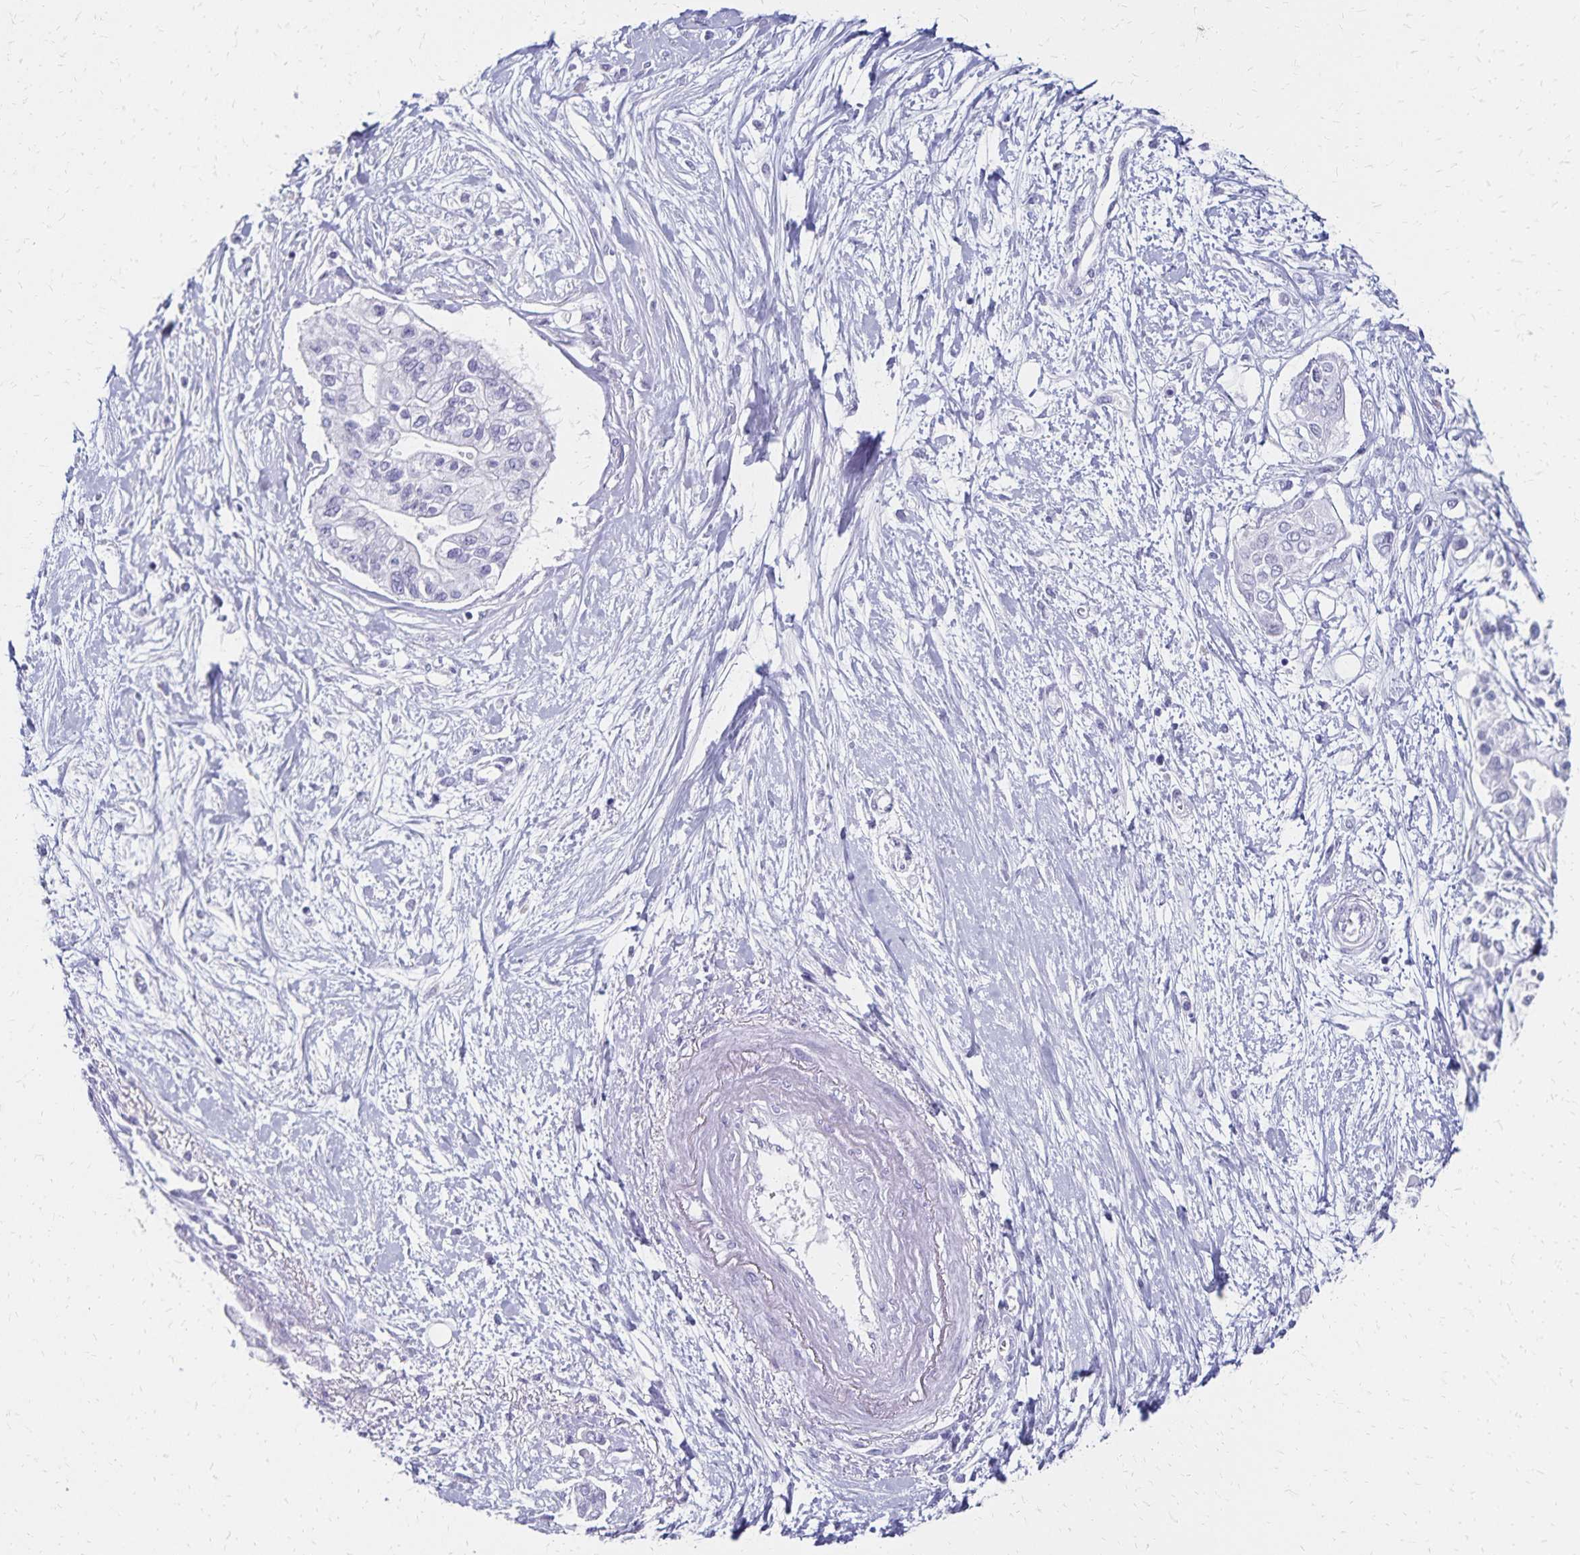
{"staining": {"intensity": "negative", "quantity": "none", "location": "none"}, "tissue": "pancreatic cancer", "cell_type": "Tumor cells", "image_type": "cancer", "snomed": [{"axis": "morphology", "description": "Adenocarcinoma, NOS"}, {"axis": "topography", "description": "Pancreas"}], "caption": "There is no significant staining in tumor cells of pancreatic cancer. (Brightfield microscopy of DAB IHC at high magnification).", "gene": "GIP", "patient": {"sex": "female", "age": 77}}